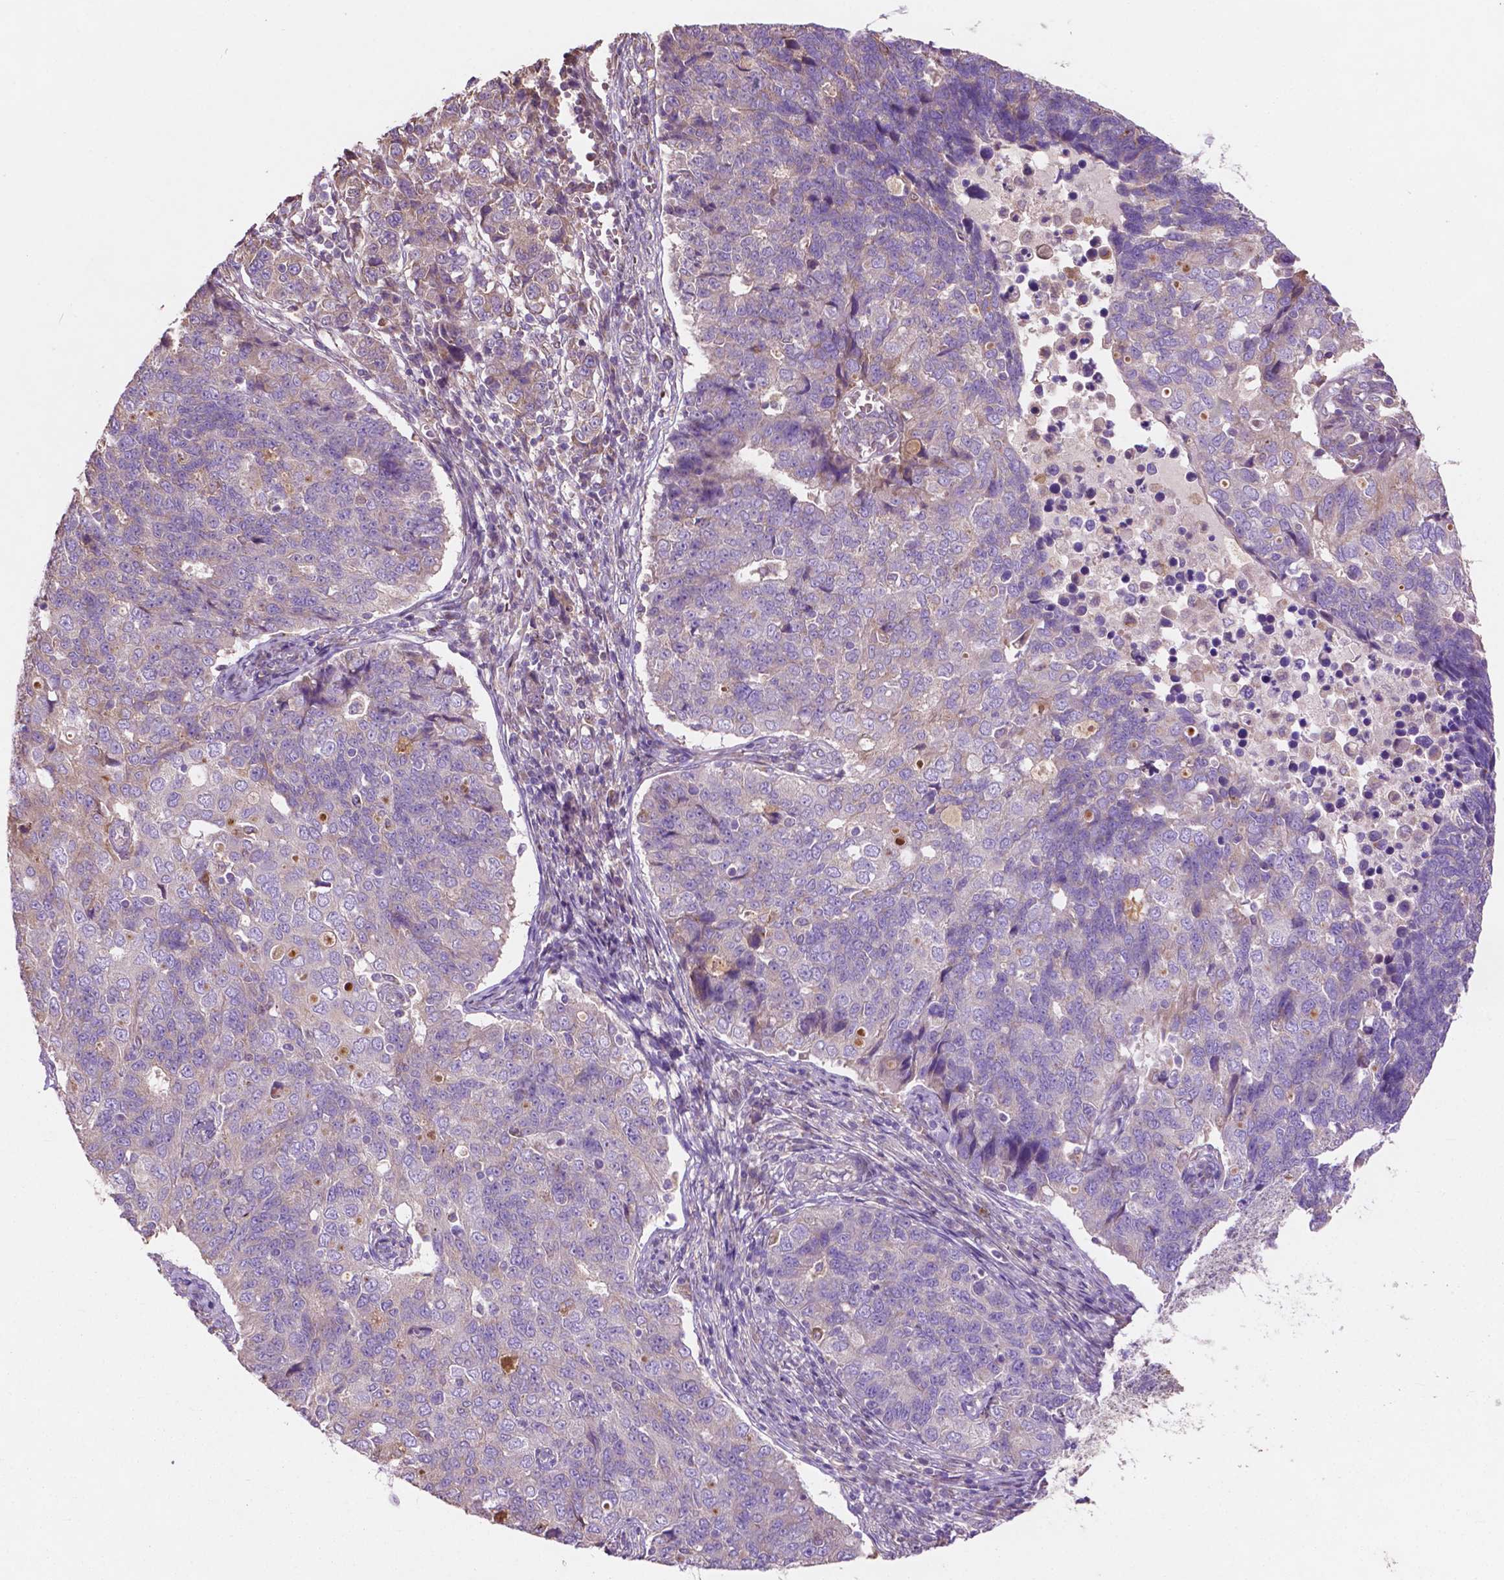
{"staining": {"intensity": "negative", "quantity": "none", "location": "none"}, "tissue": "endometrial cancer", "cell_type": "Tumor cells", "image_type": "cancer", "snomed": [{"axis": "morphology", "description": "Adenocarcinoma, NOS"}, {"axis": "topography", "description": "Endometrium"}], "caption": "Immunohistochemistry (IHC) of human endometrial cancer displays no positivity in tumor cells.", "gene": "MBTPS1", "patient": {"sex": "female", "age": 43}}